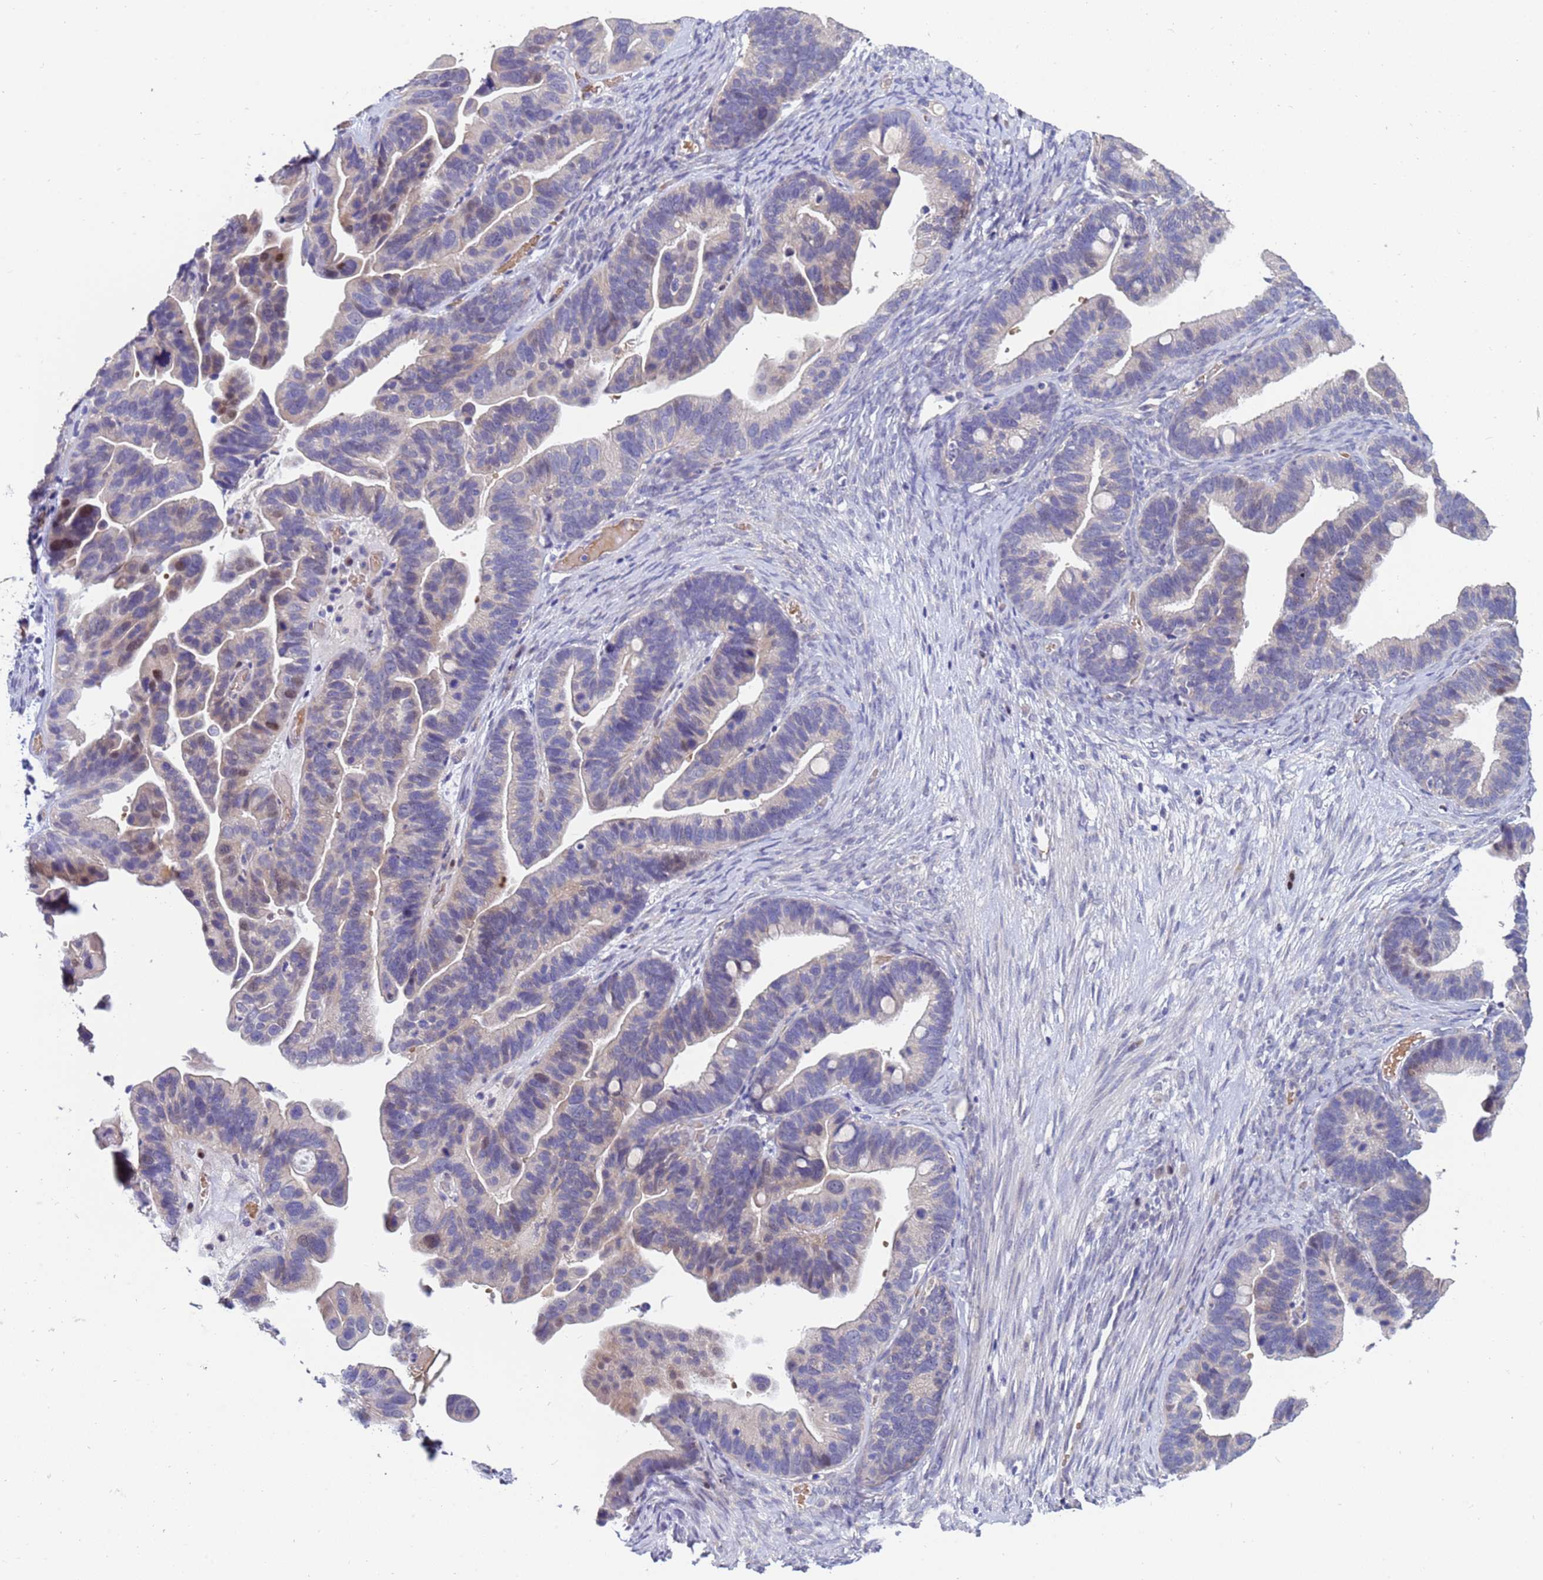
{"staining": {"intensity": "moderate", "quantity": "<25%", "location": "nuclear"}, "tissue": "ovarian cancer", "cell_type": "Tumor cells", "image_type": "cancer", "snomed": [{"axis": "morphology", "description": "Cystadenocarcinoma, serous, NOS"}, {"axis": "topography", "description": "Ovary"}], "caption": "Immunohistochemistry (IHC) photomicrograph of neoplastic tissue: serous cystadenocarcinoma (ovarian) stained using immunohistochemistry demonstrates low levels of moderate protein expression localized specifically in the nuclear of tumor cells, appearing as a nuclear brown color.", "gene": "IHO1", "patient": {"sex": "female", "age": 56}}